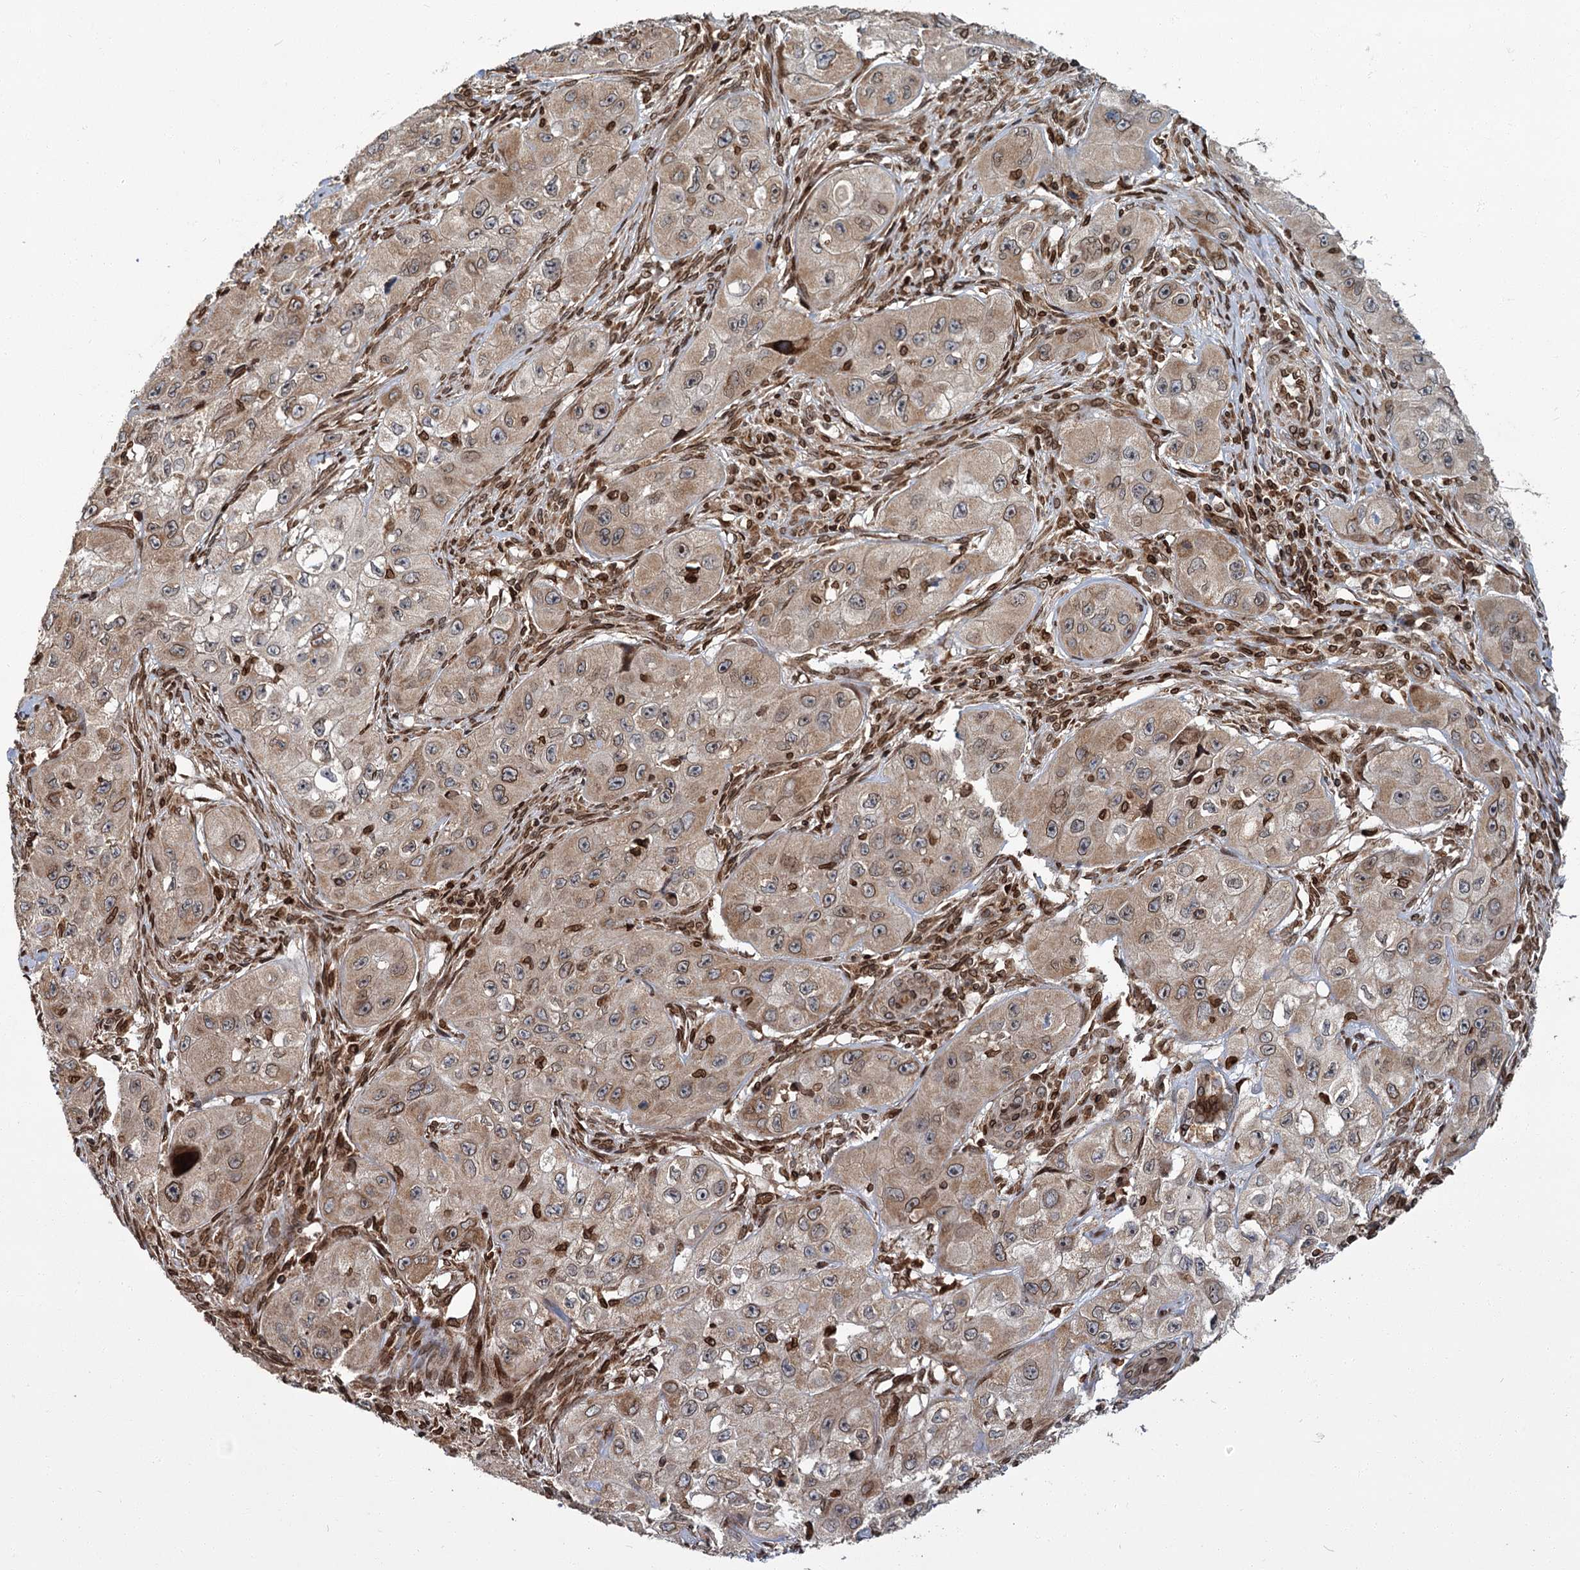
{"staining": {"intensity": "moderate", "quantity": ">75%", "location": "cytoplasmic/membranous,nuclear"}, "tissue": "skin cancer", "cell_type": "Tumor cells", "image_type": "cancer", "snomed": [{"axis": "morphology", "description": "Squamous cell carcinoma, NOS"}, {"axis": "topography", "description": "Skin"}, {"axis": "topography", "description": "Subcutis"}], "caption": "Immunohistochemistry (IHC) (DAB) staining of human skin cancer reveals moderate cytoplasmic/membranous and nuclear protein expression in approximately >75% of tumor cells.", "gene": "CFAP46", "patient": {"sex": "male", "age": 73}}